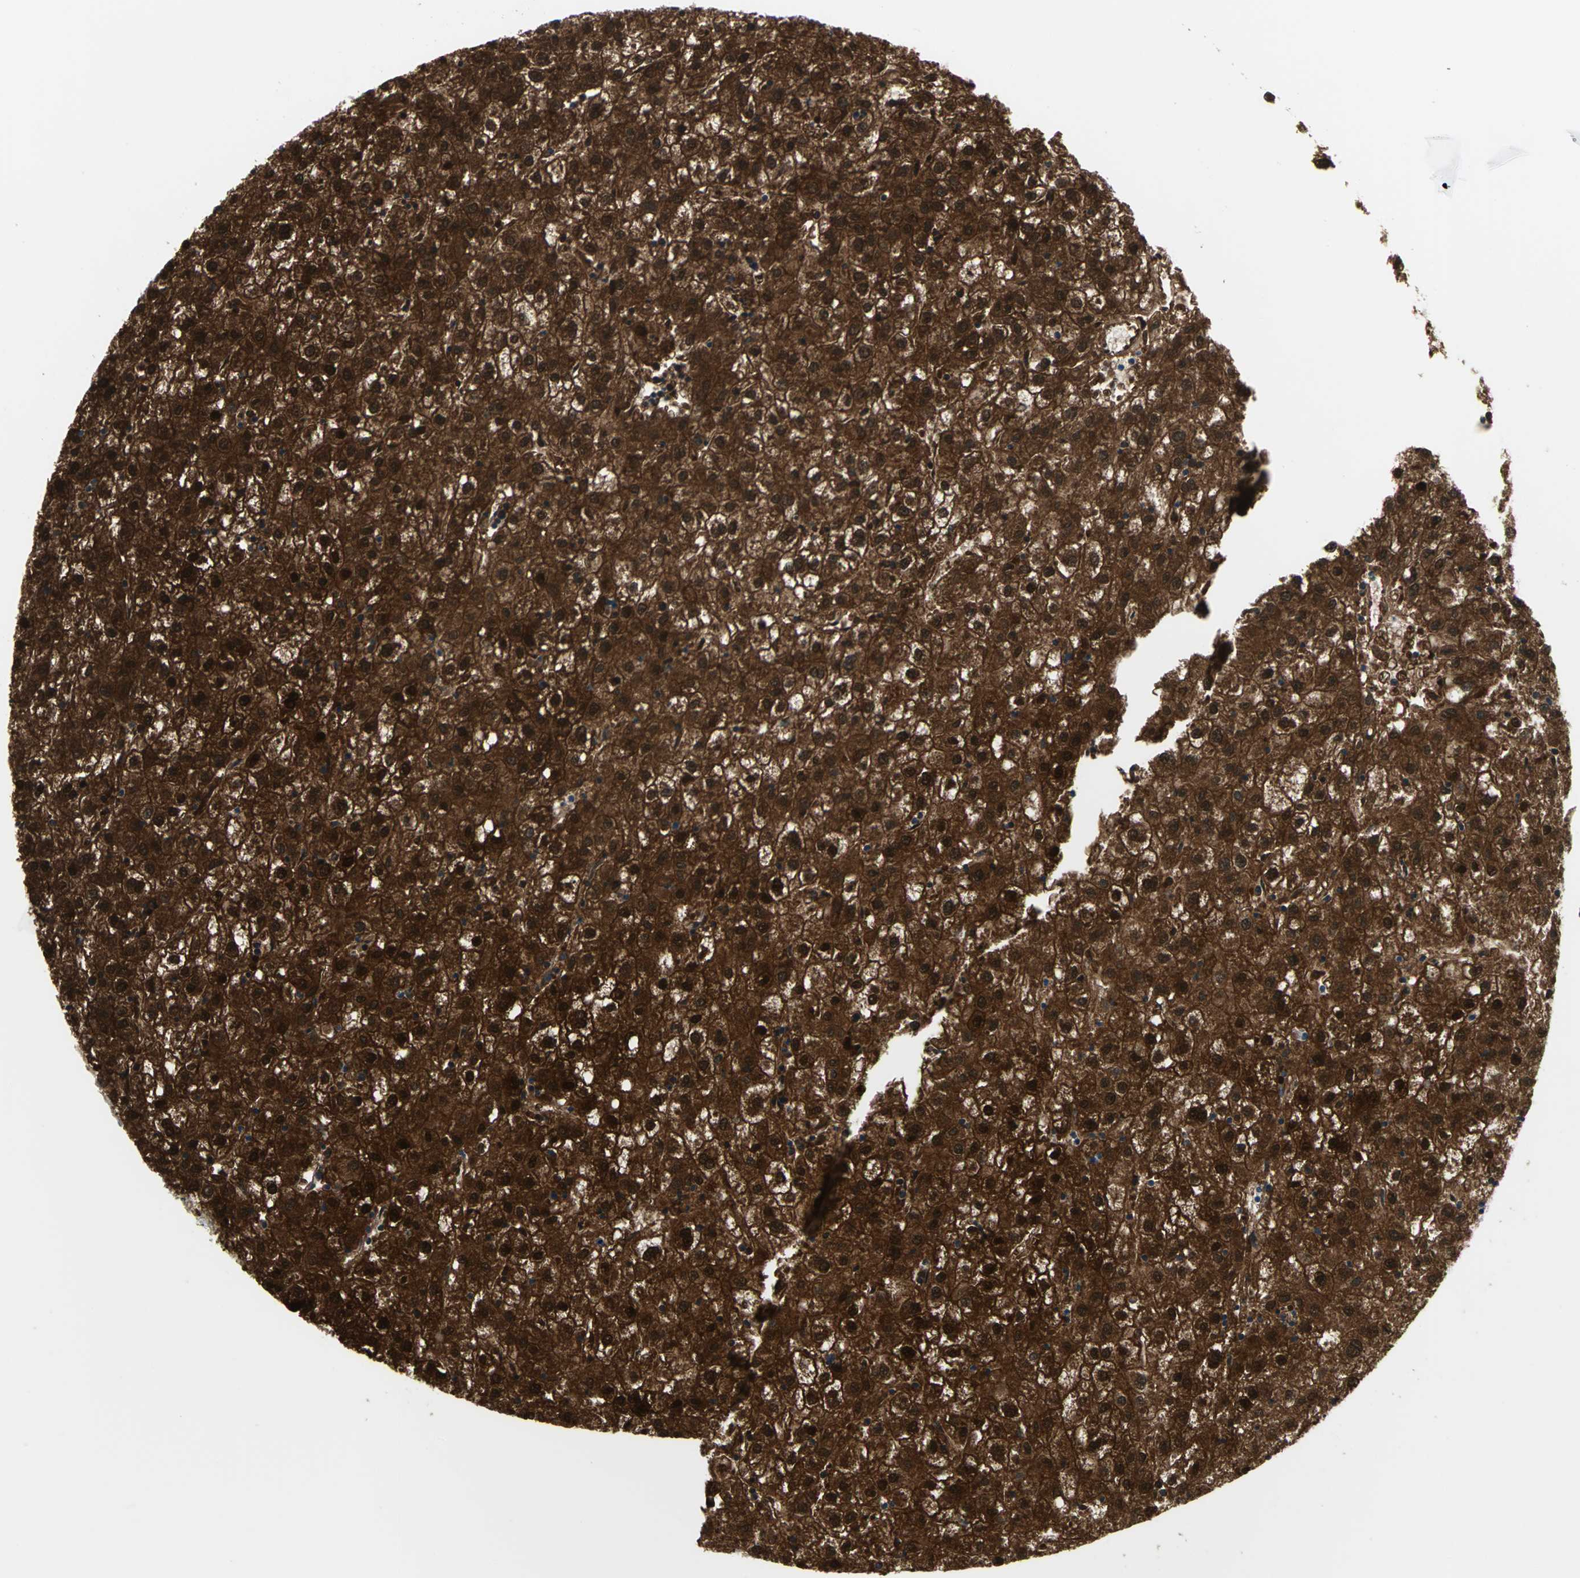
{"staining": {"intensity": "strong", "quantity": ">75%", "location": "cytoplasmic/membranous,nuclear"}, "tissue": "liver cancer", "cell_type": "Tumor cells", "image_type": "cancer", "snomed": [{"axis": "morphology", "description": "Carcinoma, Hepatocellular, NOS"}, {"axis": "topography", "description": "Liver"}], "caption": "About >75% of tumor cells in liver cancer (hepatocellular carcinoma) demonstrate strong cytoplasmic/membranous and nuclear protein staining as visualized by brown immunohistochemical staining.", "gene": "PKLR", "patient": {"sex": "male", "age": 72}}